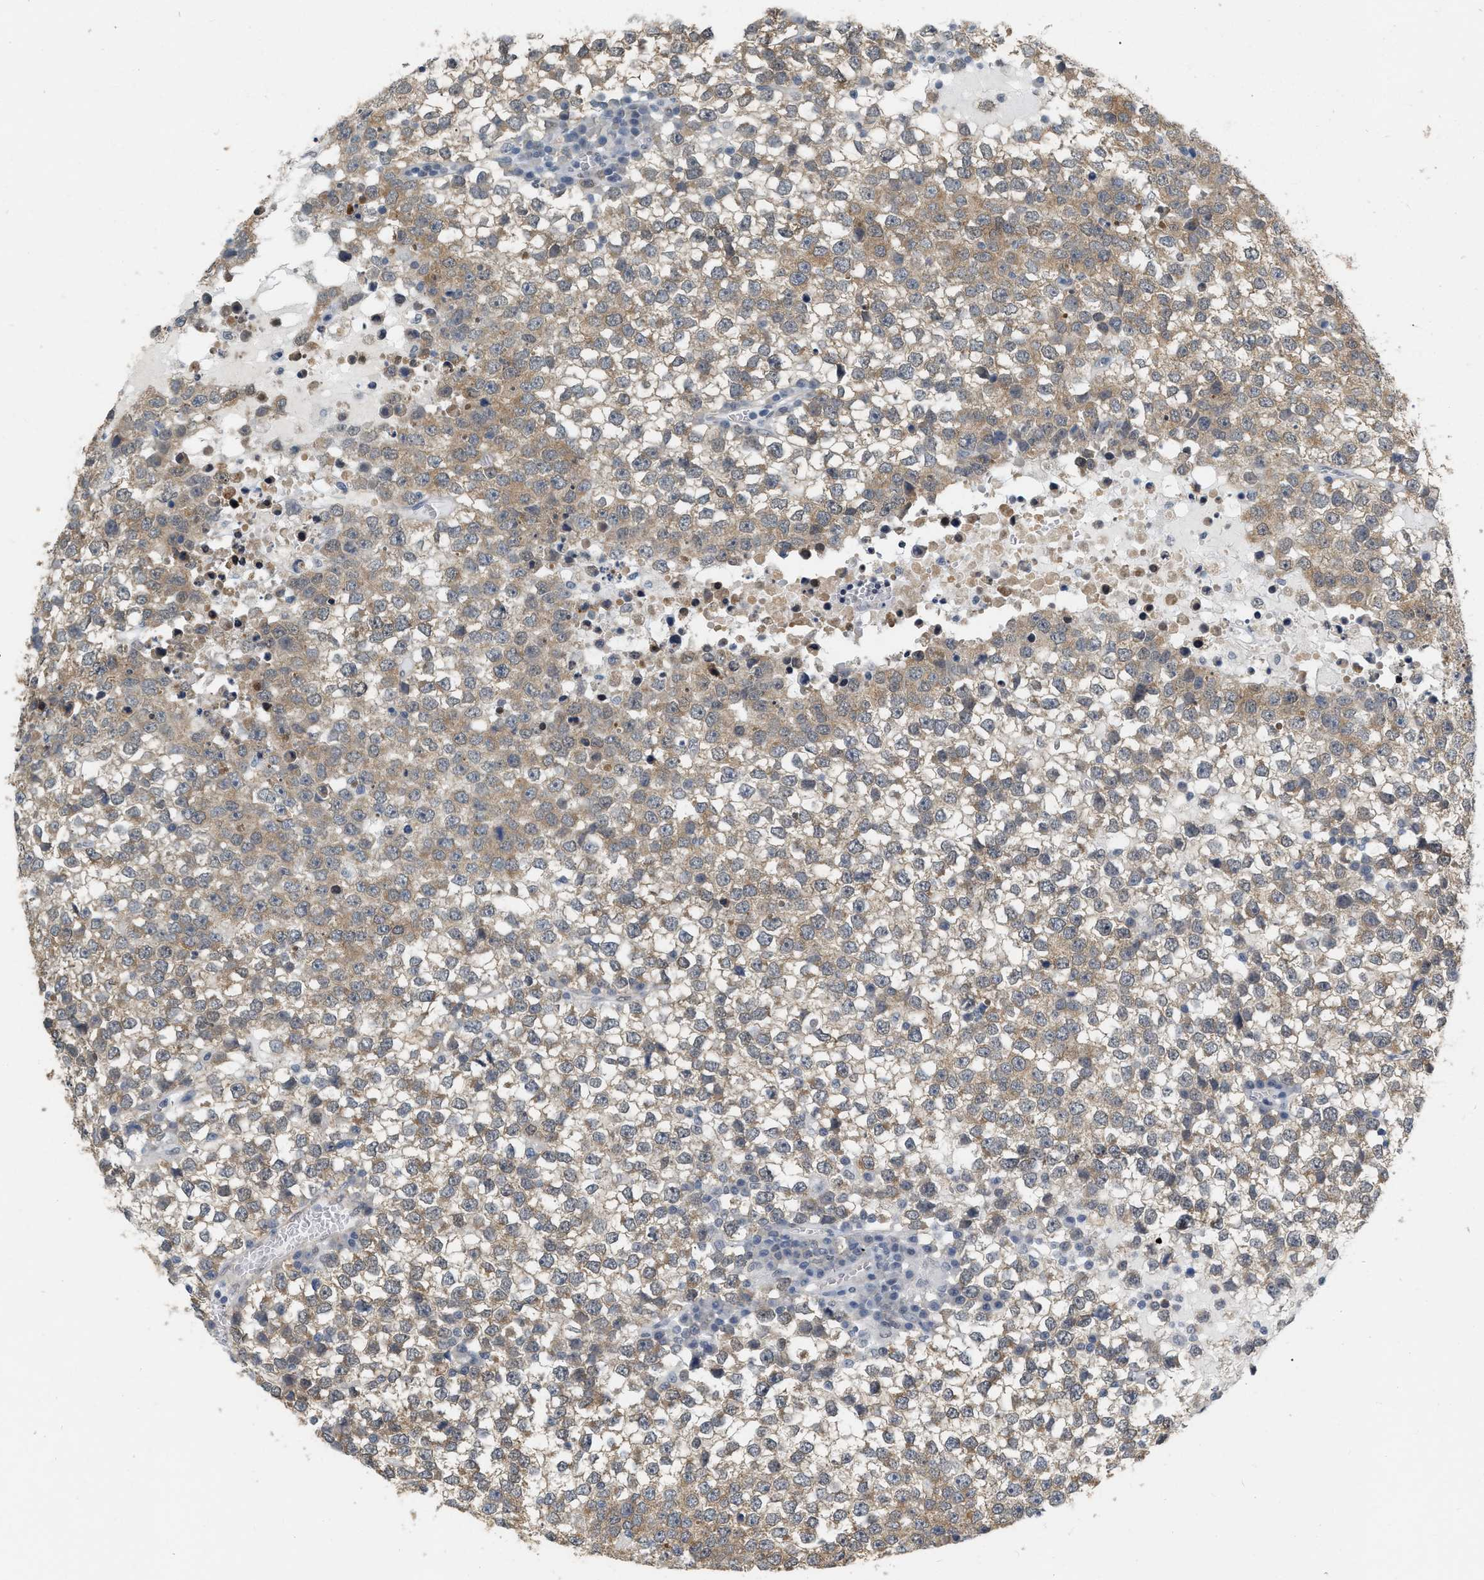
{"staining": {"intensity": "weak", "quantity": ">75%", "location": "cytoplasmic/membranous"}, "tissue": "testis cancer", "cell_type": "Tumor cells", "image_type": "cancer", "snomed": [{"axis": "morphology", "description": "Seminoma, NOS"}, {"axis": "topography", "description": "Testis"}], "caption": "High-power microscopy captured an immunohistochemistry micrograph of seminoma (testis), revealing weak cytoplasmic/membranous positivity in approximately >75% of tumor cells.", "gene": "RUVBL1", "patient": {"sex": "male", "age": 65}}